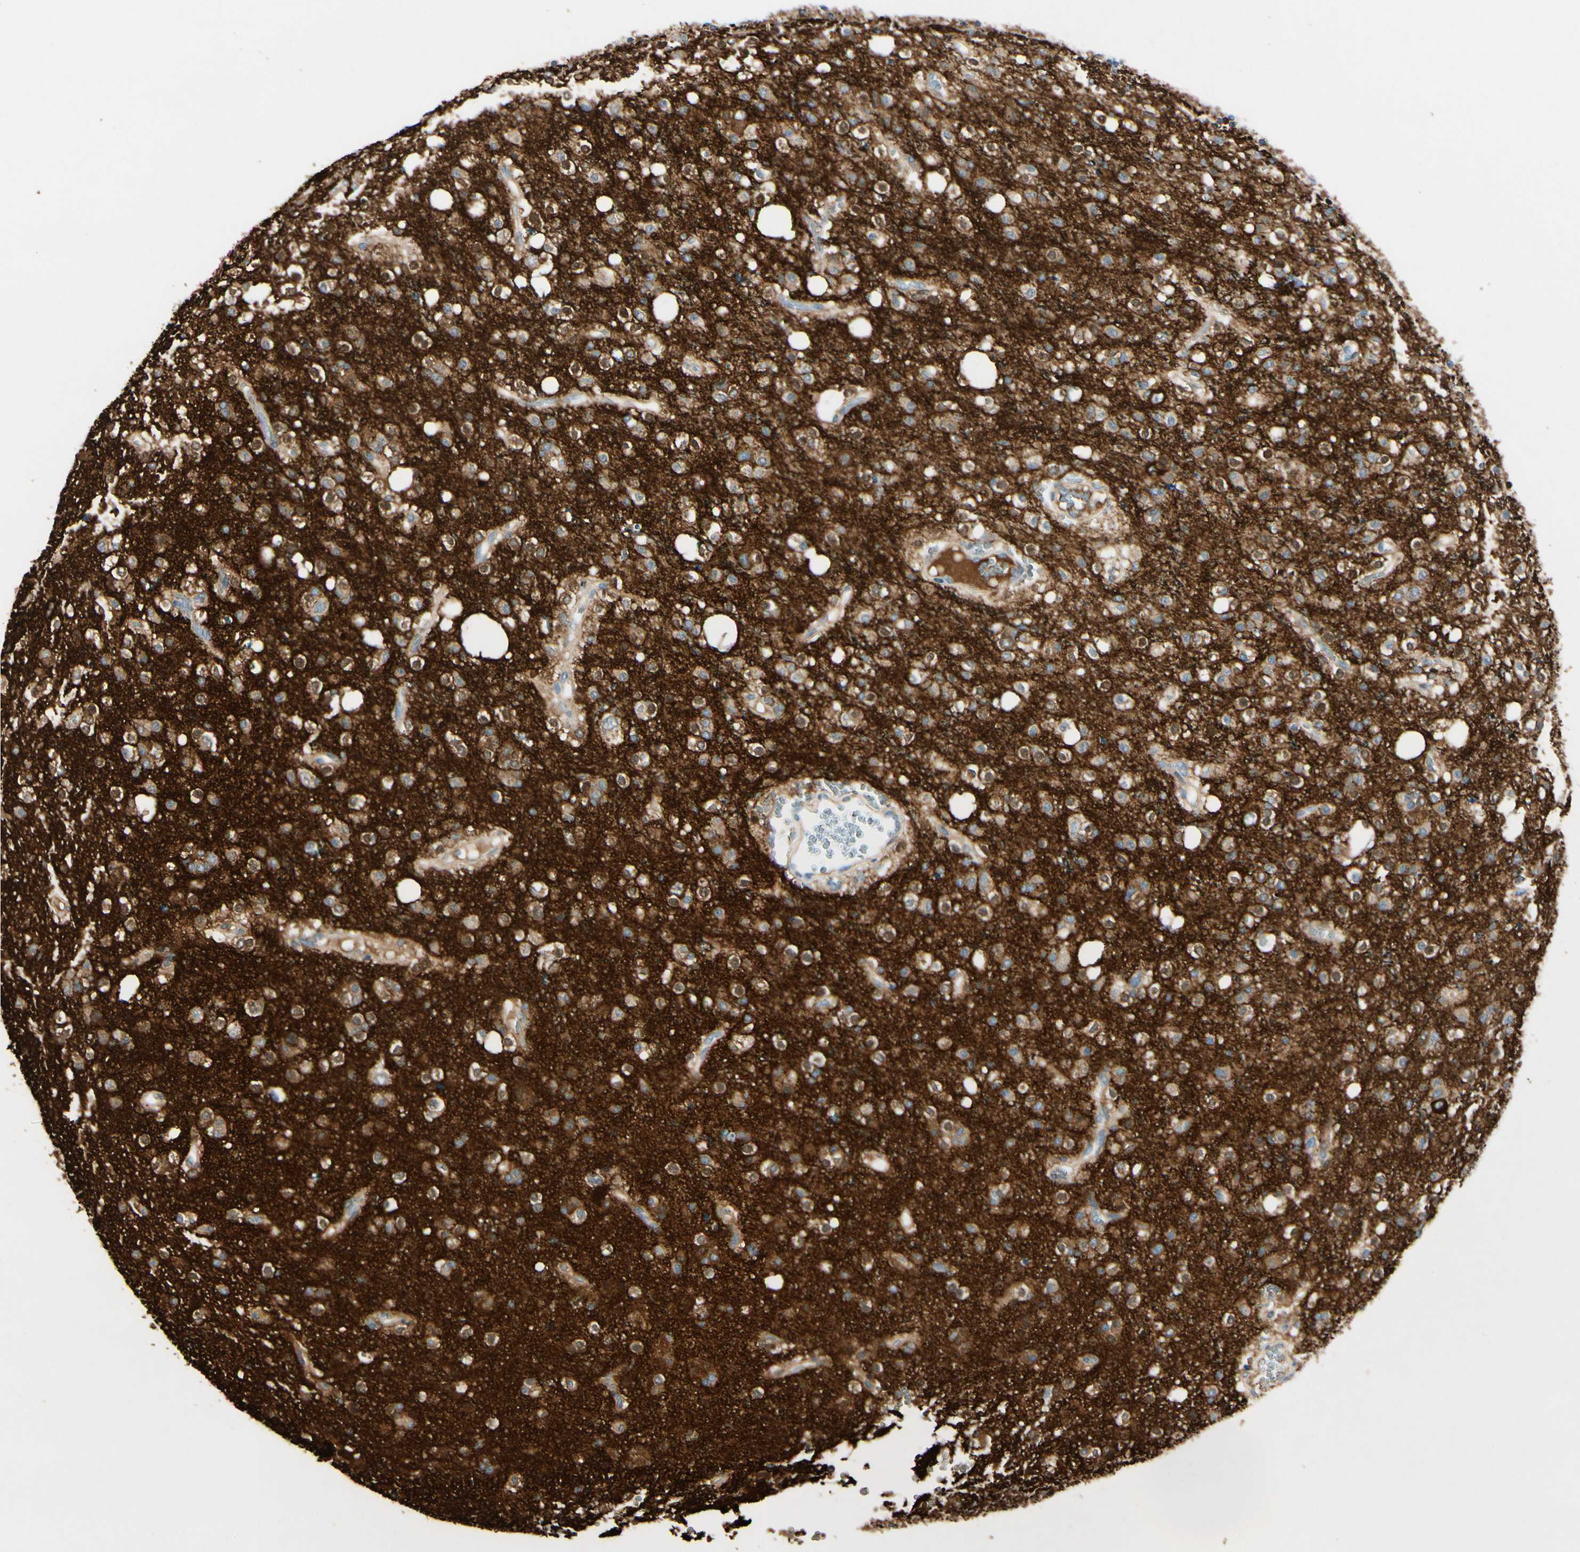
{"staining": {"intensity": "moderate", "quantity": "25%-75%", "location": "cytoplasmic/membranous"}, "tissue": "glioma", "cell_type": "Tumor cells", "image_type": "cancer", "snomed": [{"axis": "morphology", "description": "Glioma, malignant, High grade"}, {"axis": "topography", "description": "Brain"}], "caption": "Malignant high-grade glioma tissue shows moderate cytoplasmic/membranous expression in approximately 25%-75% of tumor cells, visualized by immunohistochemistry.", "gene": "AMPH", "patient": {"sex": "male", "age": 47}}